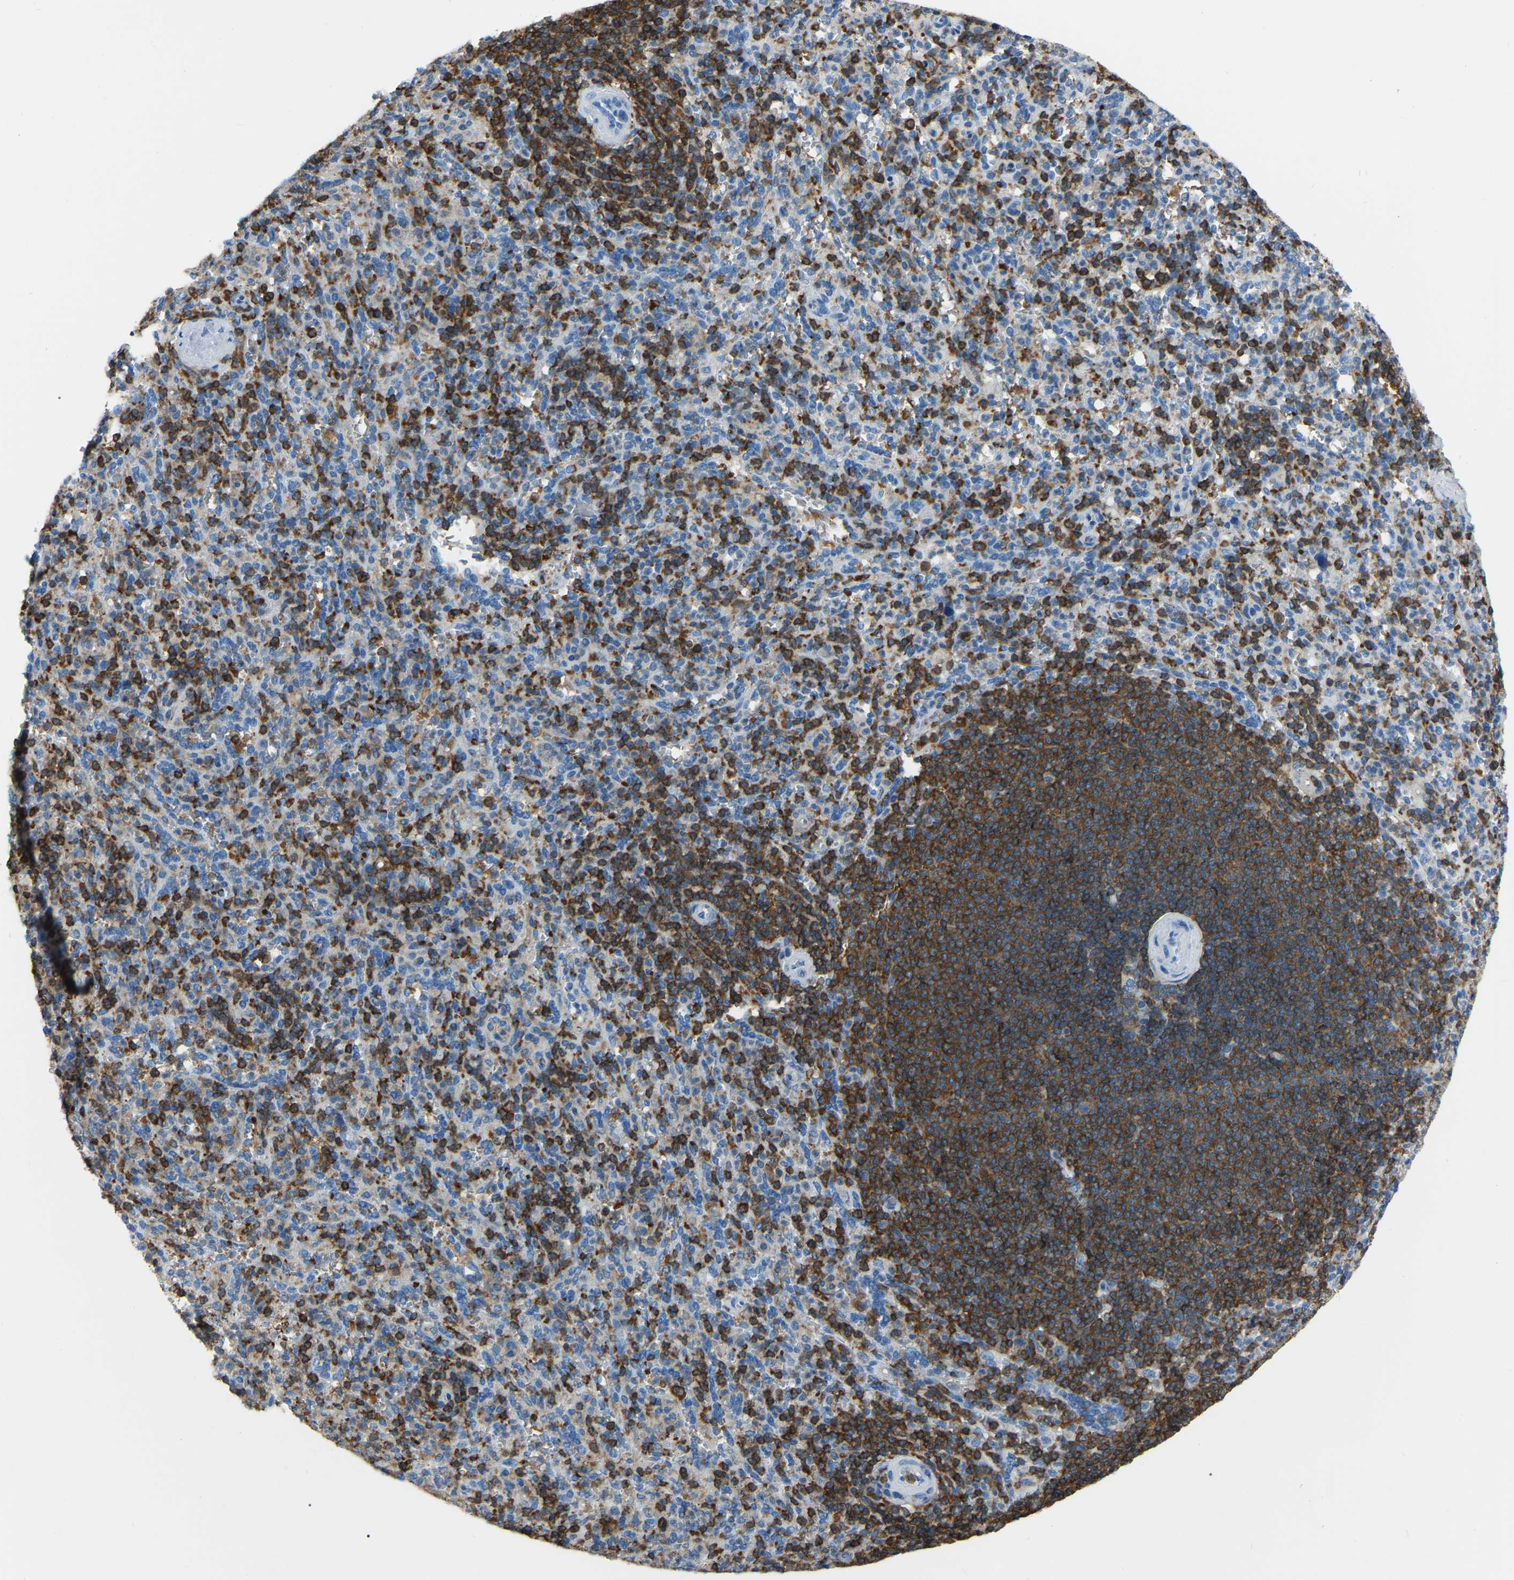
{"staining": {"intensity": "strong", "quantity": "25%-75%", "location": "cytoplasmic/membranous"}, "tissue": "spleen", "cell_type": "Cells in red pulp", "image_type": "normal", "snomed": [{"axis": "morphology", "description": "Normal tissue, NOS"}, {"axis": "topography", "description": "Spleen"}], "caption": "Spleen stained with DAB immunohistochemistry displays high levels of strong cytoplasmic/membranous expression in about 25%-75% of cells in red pulp. Immunohistochemistry (ihc) stains the protein of interest in brown and the nuclei are stained blue.", "gene": "ARHGAP45", "patient": {"sex": "male", "age": 36}}